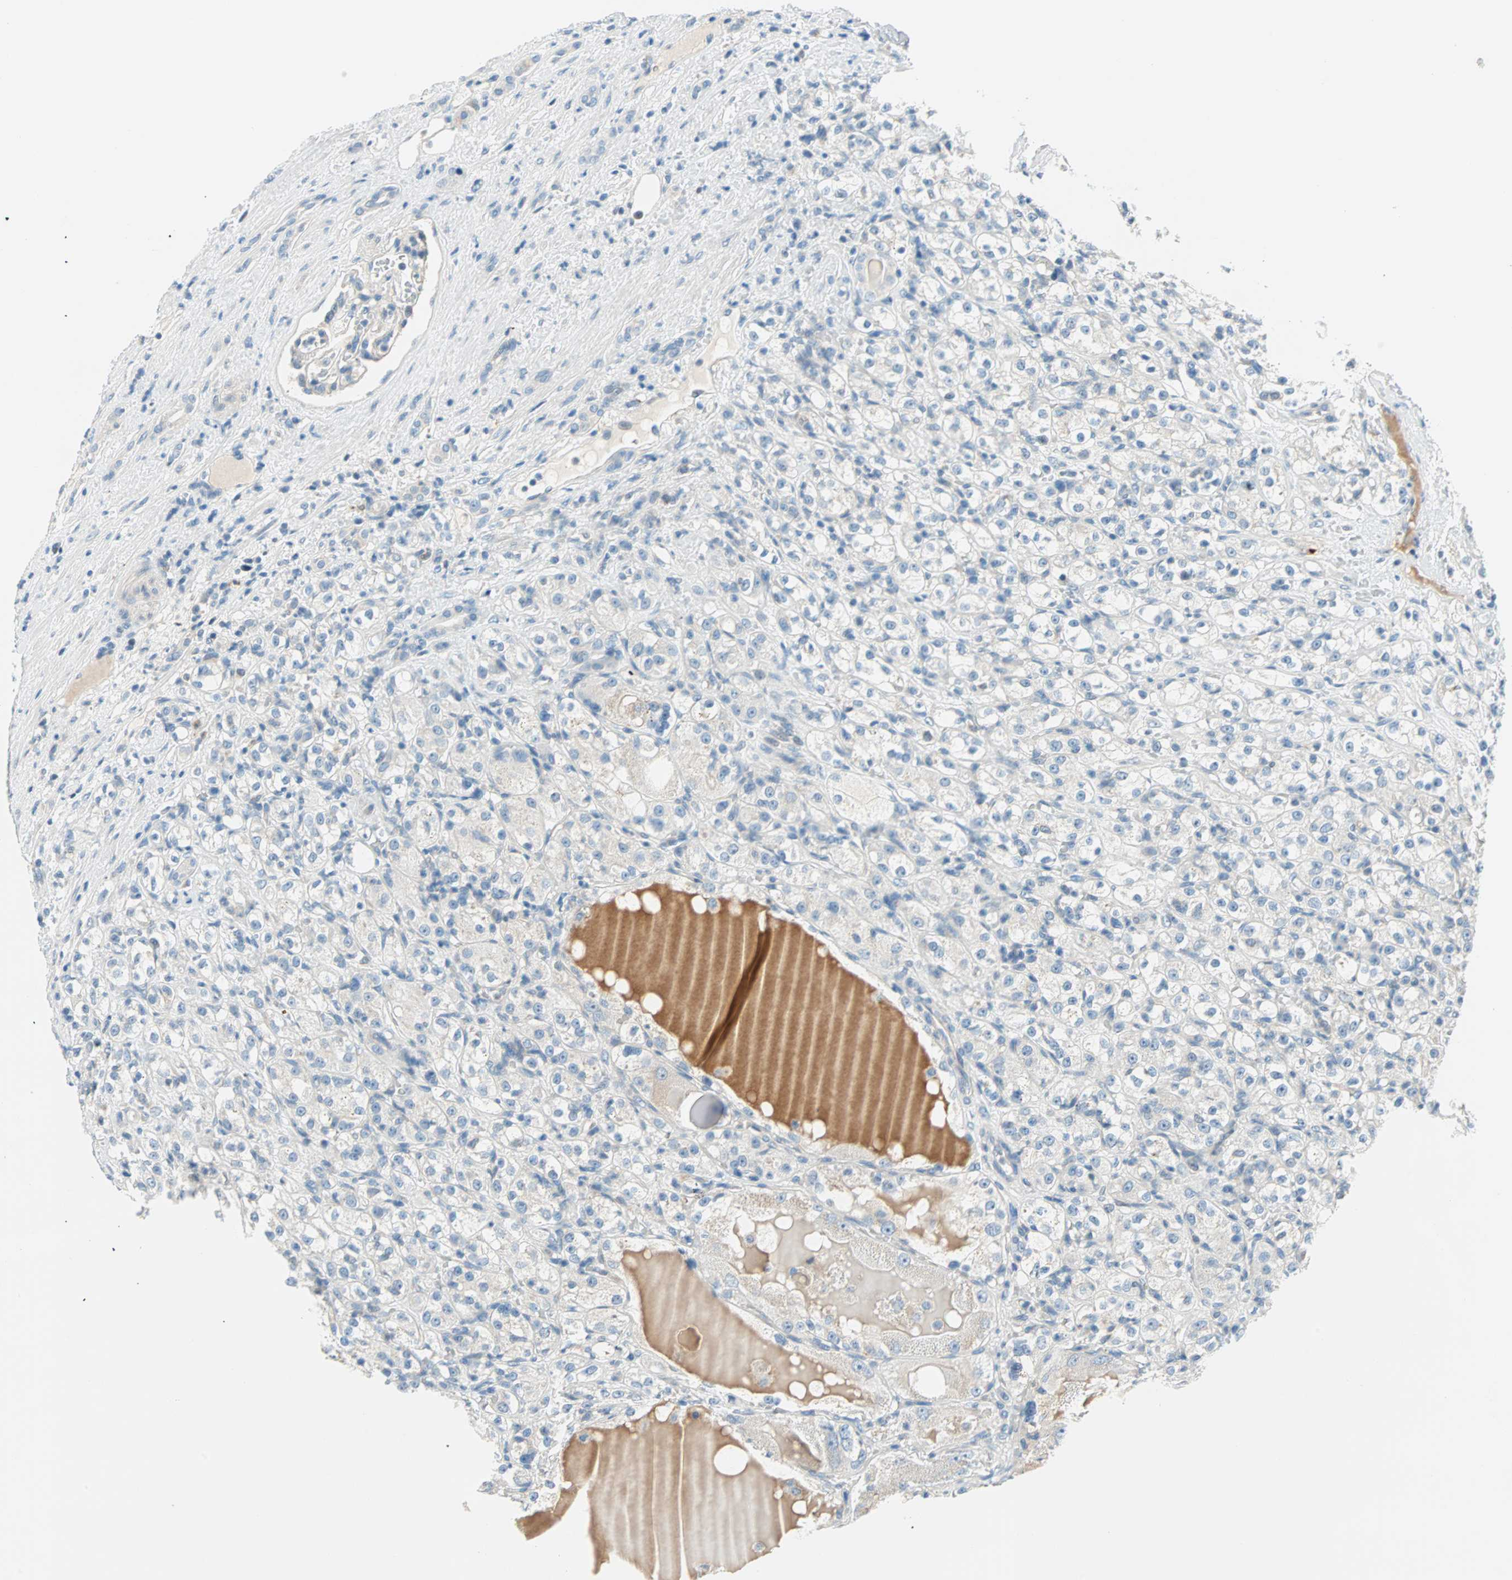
{"staining": {"intensity": "negative", "quantity": "none", "location": "none"}, "tissue": "renal cancer", "cell_type": "Tumor cells", "image_type": "cancer", "snomed": [{"axis": "morphology", "description": "Normal tissue, NOS"}, {"axis": "morphology", "description": "Adenocarcinoma, NOS"}, {"axis": "topography", "description": "Kidney"}], "caption": "The micrograph exhibits no staining of tumor cells in adenocarcinoma (renal).", "gene": "TMEM163", "patient": {"sex": "male", "age": 61}}